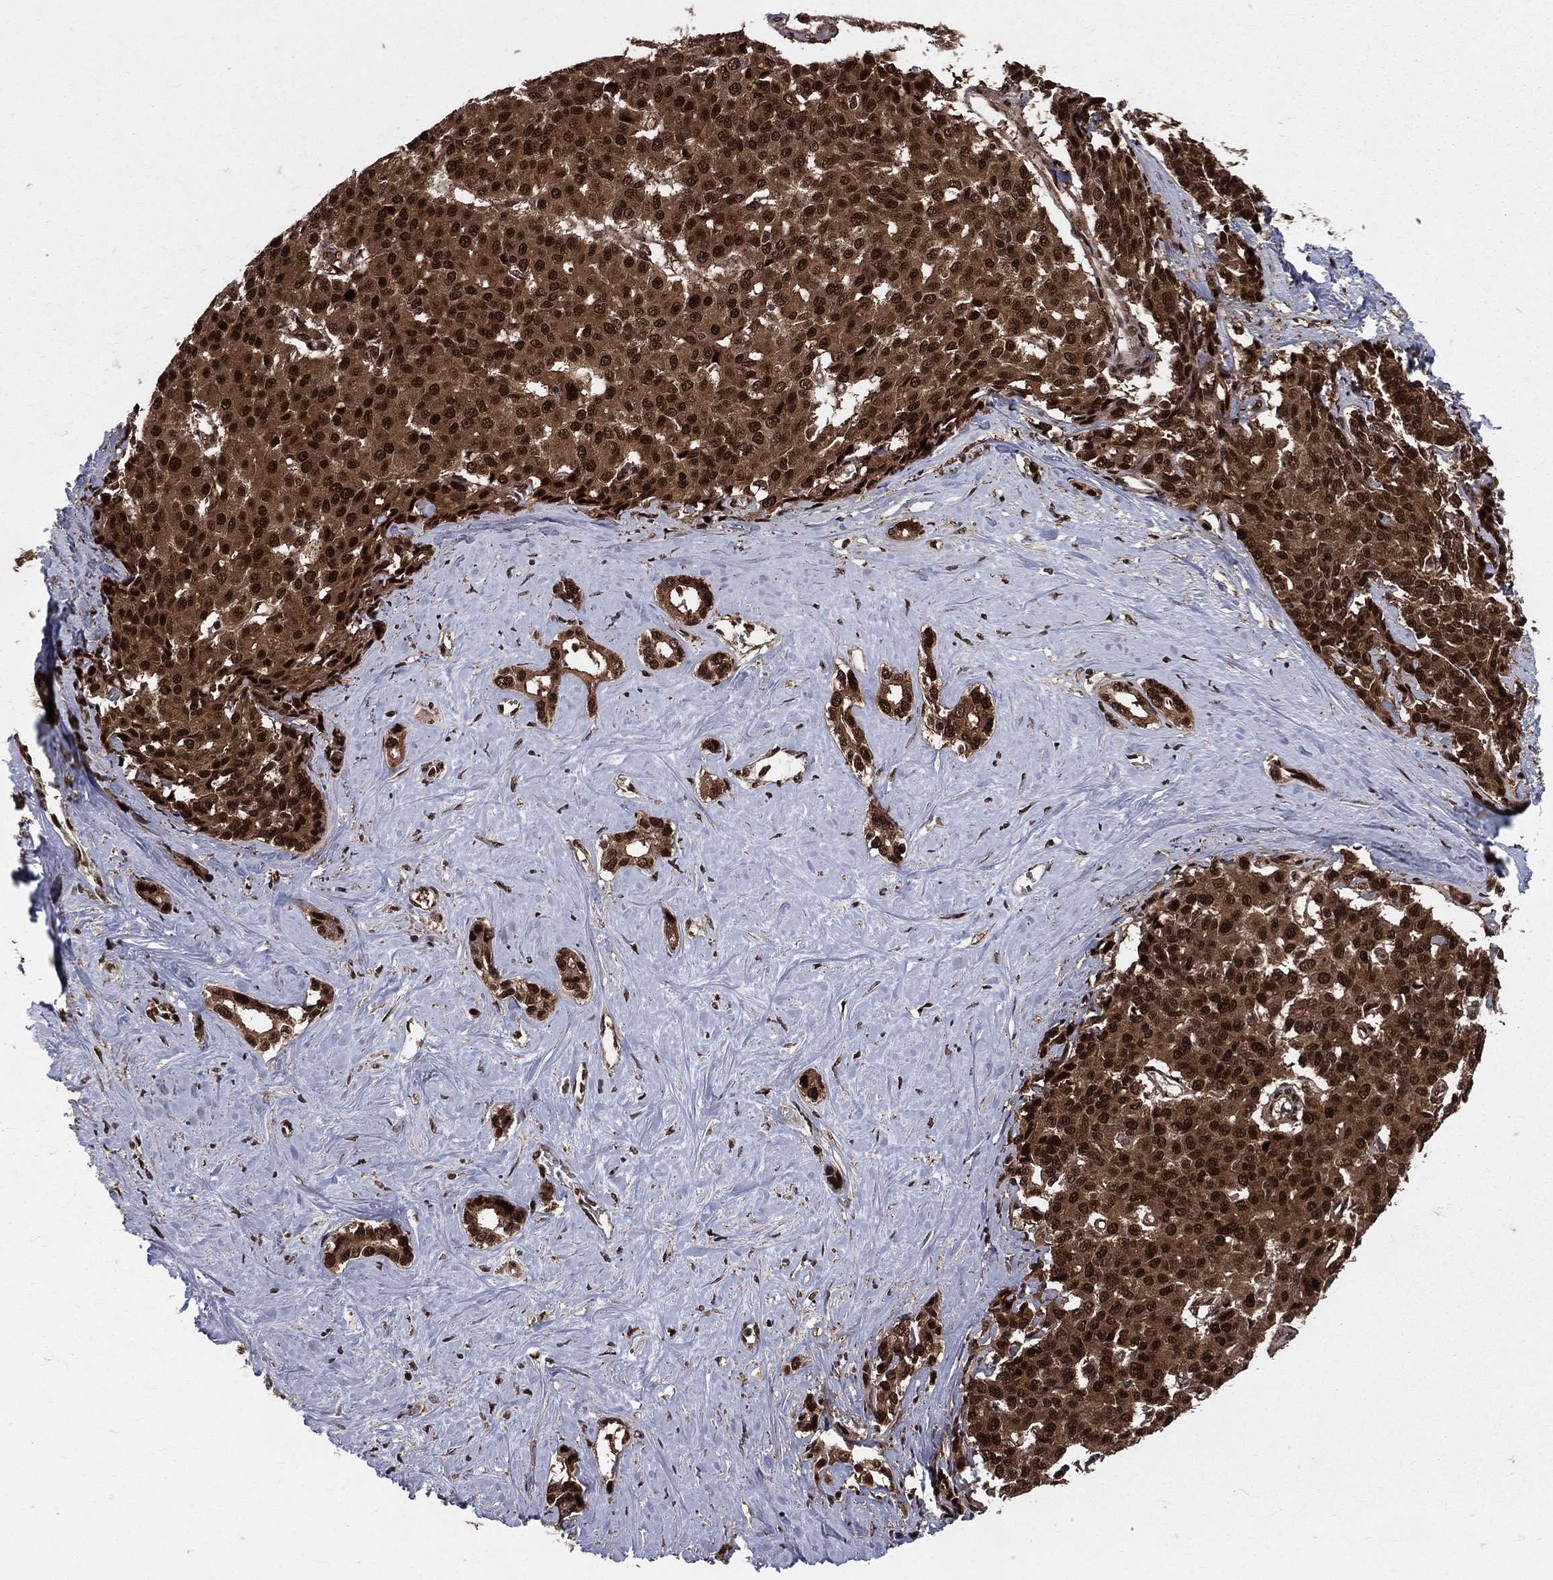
{"staining": {"intensity": "strong", "quantity": ">75%", "location": "cytoplasmic/membranous,nuclear"}, "tissue": "liver cancer", "cell_type": "Tumor cells", "image_type": "cancer", "snomed": [{"axis": "morphology", "description": "Cholangiocarcinoma"}, {"axis": "topography", "description": "Liver"}], "caption": "DAB immunohistochemical staining of liver cancer (cholangiocarcinoma) demonstrates strong cytoplasmic/membranous and nuclear protein positivity in approximately >75% of tumor cells.", "gene": "COPS4", "patient": {"sex": "female", "age": 47}}